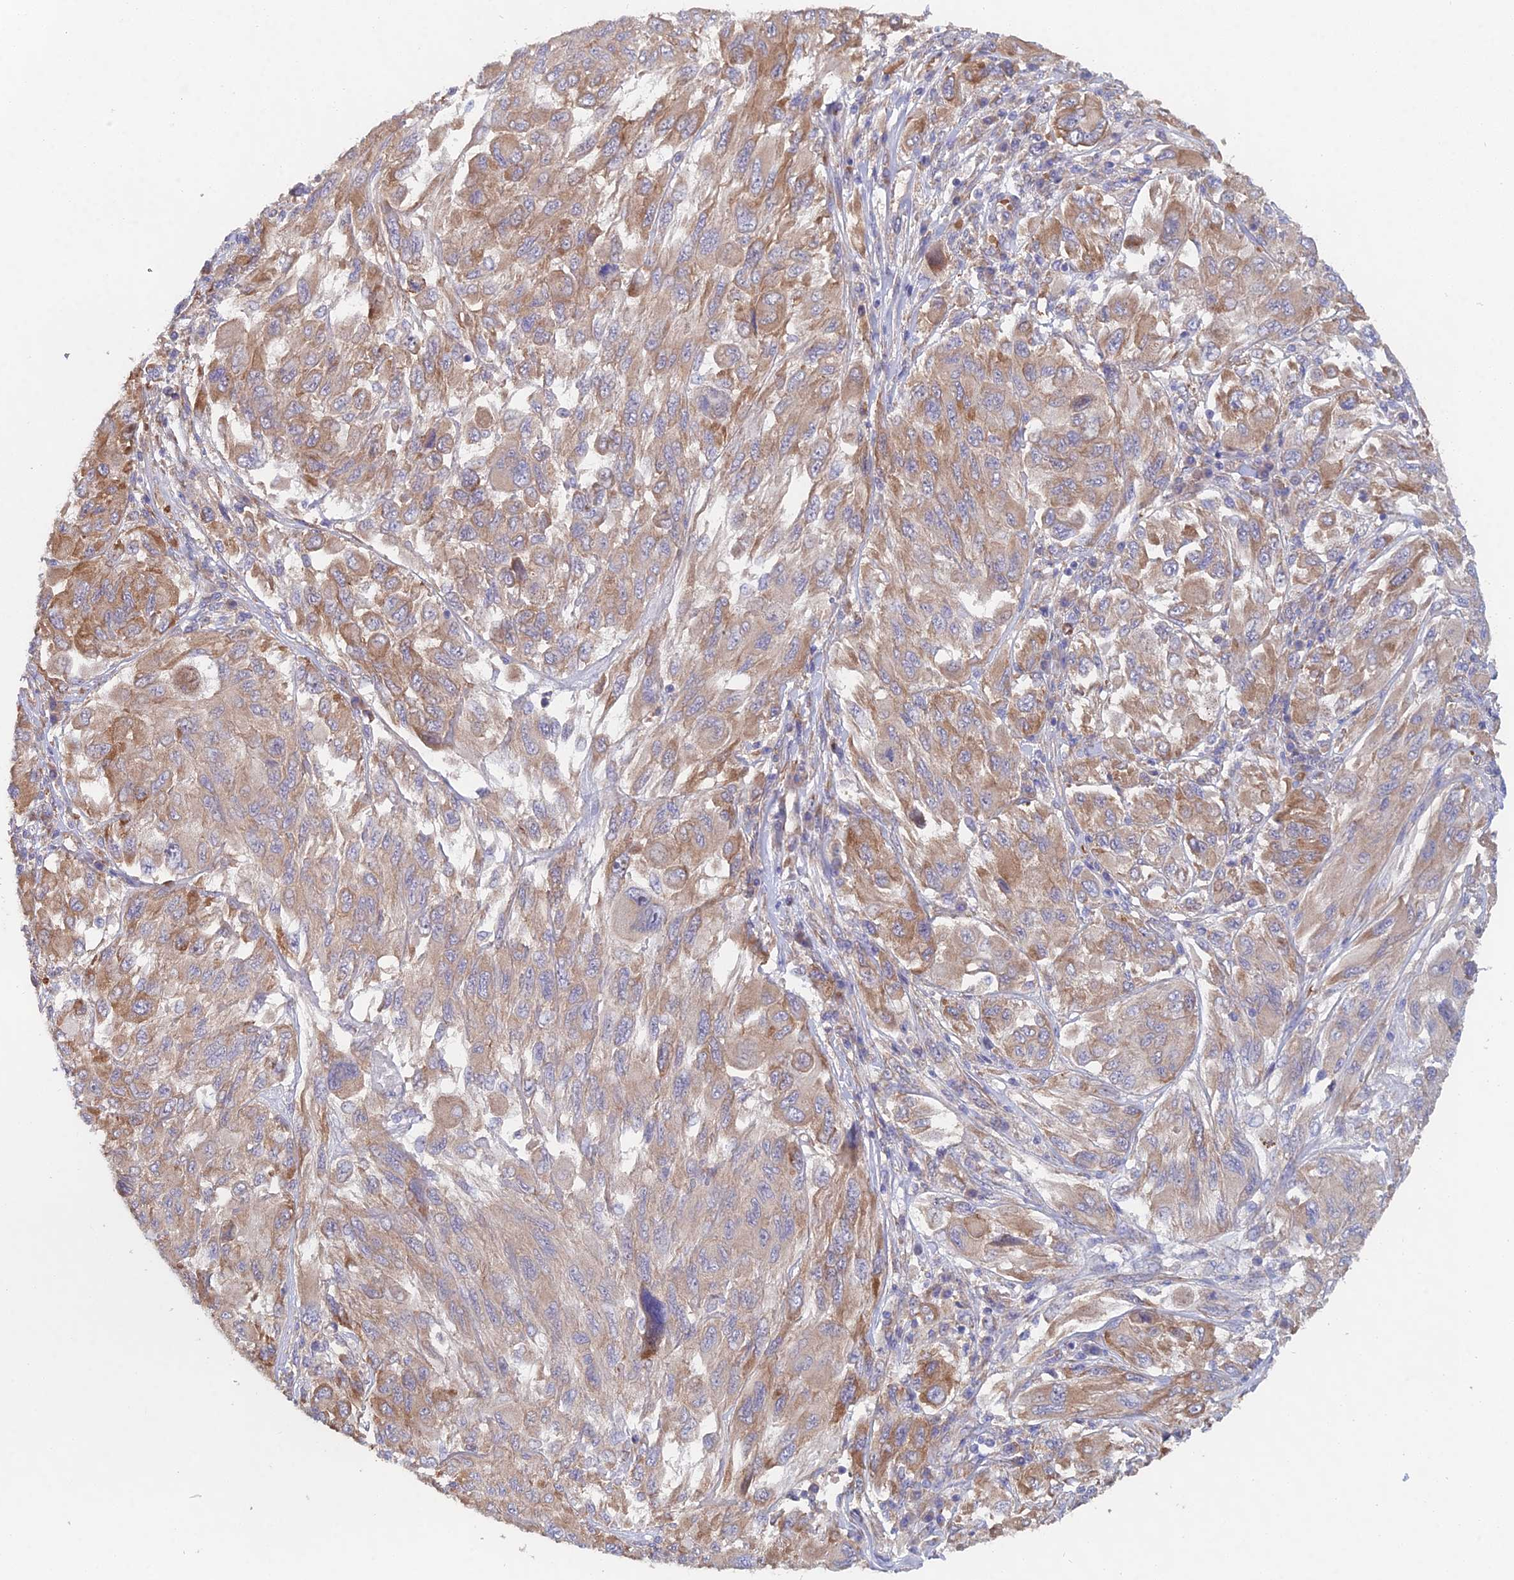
{"staining": {"intensity": "moderate", "quantity": "25%-75%", "location": "cytoplasmic/membranous"}, "tissue": "melanoma", "cell_type": "Tumor cells", "image_type": "cancer", "snomed": [{"axis": "morphology", "description": "Malignant melanoma, NOS"}, {"axis": "topography", "description": "Skin"}], "caption": "Immunohistochemistry (IHC) (DAB (3,3'-diaminobenzidine)) staining of malignant melanoma reveals moderate cytoplasmic/membranous protein staining in about 25%-75% of tumor cells. (IHC, brightfield microscopy, high magnification).", "gene": "ELOF1", "patient": {"sex": "female", "age": 91}}